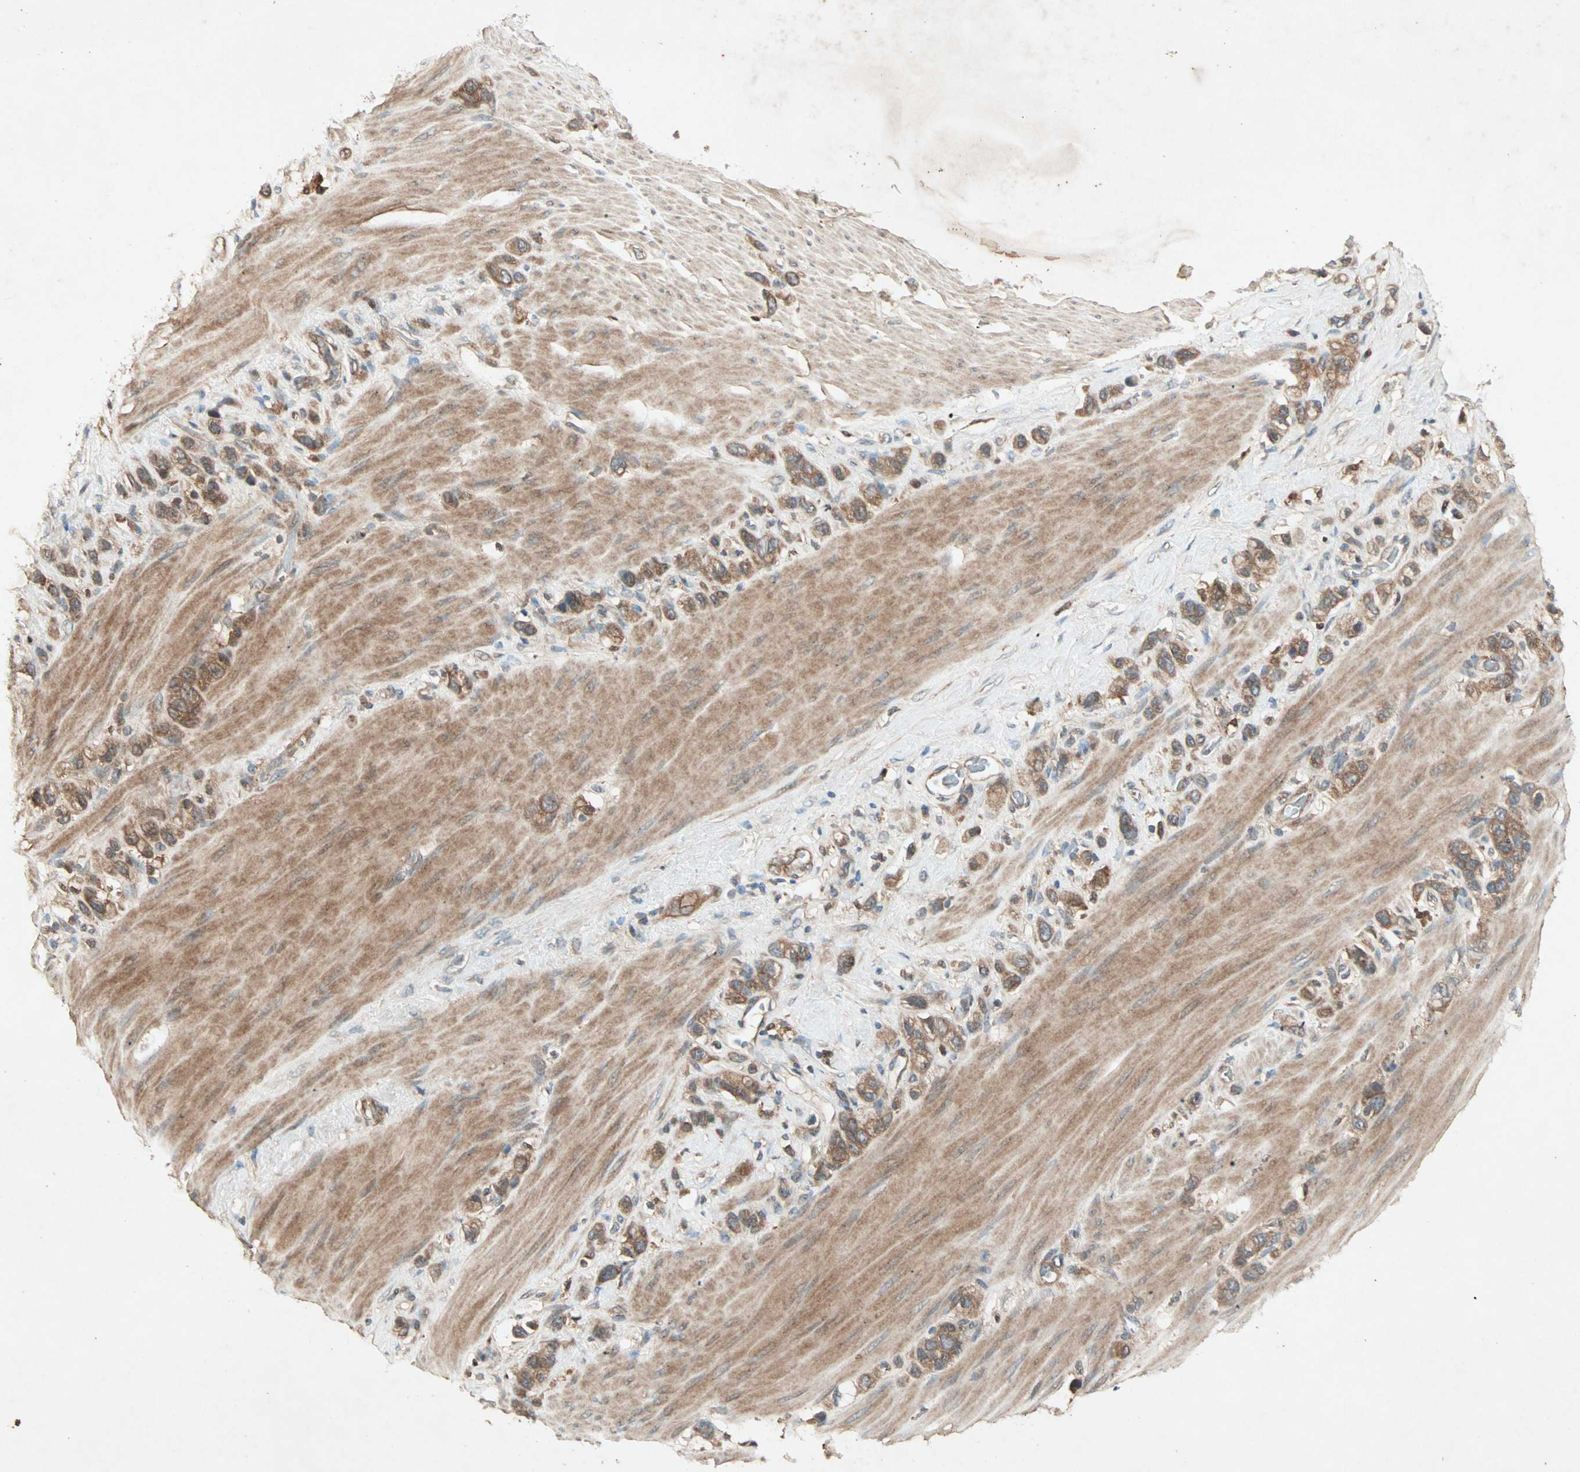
{"staining": {"intensity": "moderate", "quantity": ">75%", "location": "cytoplasmic/membranous"}, "tissue": "stomach cancer", "cell_type": "Tumor cells", "image_type": "cancer", "snomed": [{"axis": "morphology", "description": "Normal tissue, NOS"}, {"axis": "morphology", "description": "Adenocarcinoma, NOS"}, {"axis": "morphology", "description": "Adenocarcinoma, High grade"}, {"axis": "topography", "description": "Stomach, upper"}, {"axis": "topography", "description": "Stomach"}], "caption": "Stomach high-grade adenocarcinoma stained with DAB immunohistochemistry (IHC) shows medium levels of moderate cytoplasmic/membranous expression in about >75% of tumor cells.", "gene": "SDSL", "patient": {"sex": "female", "age": 65}}